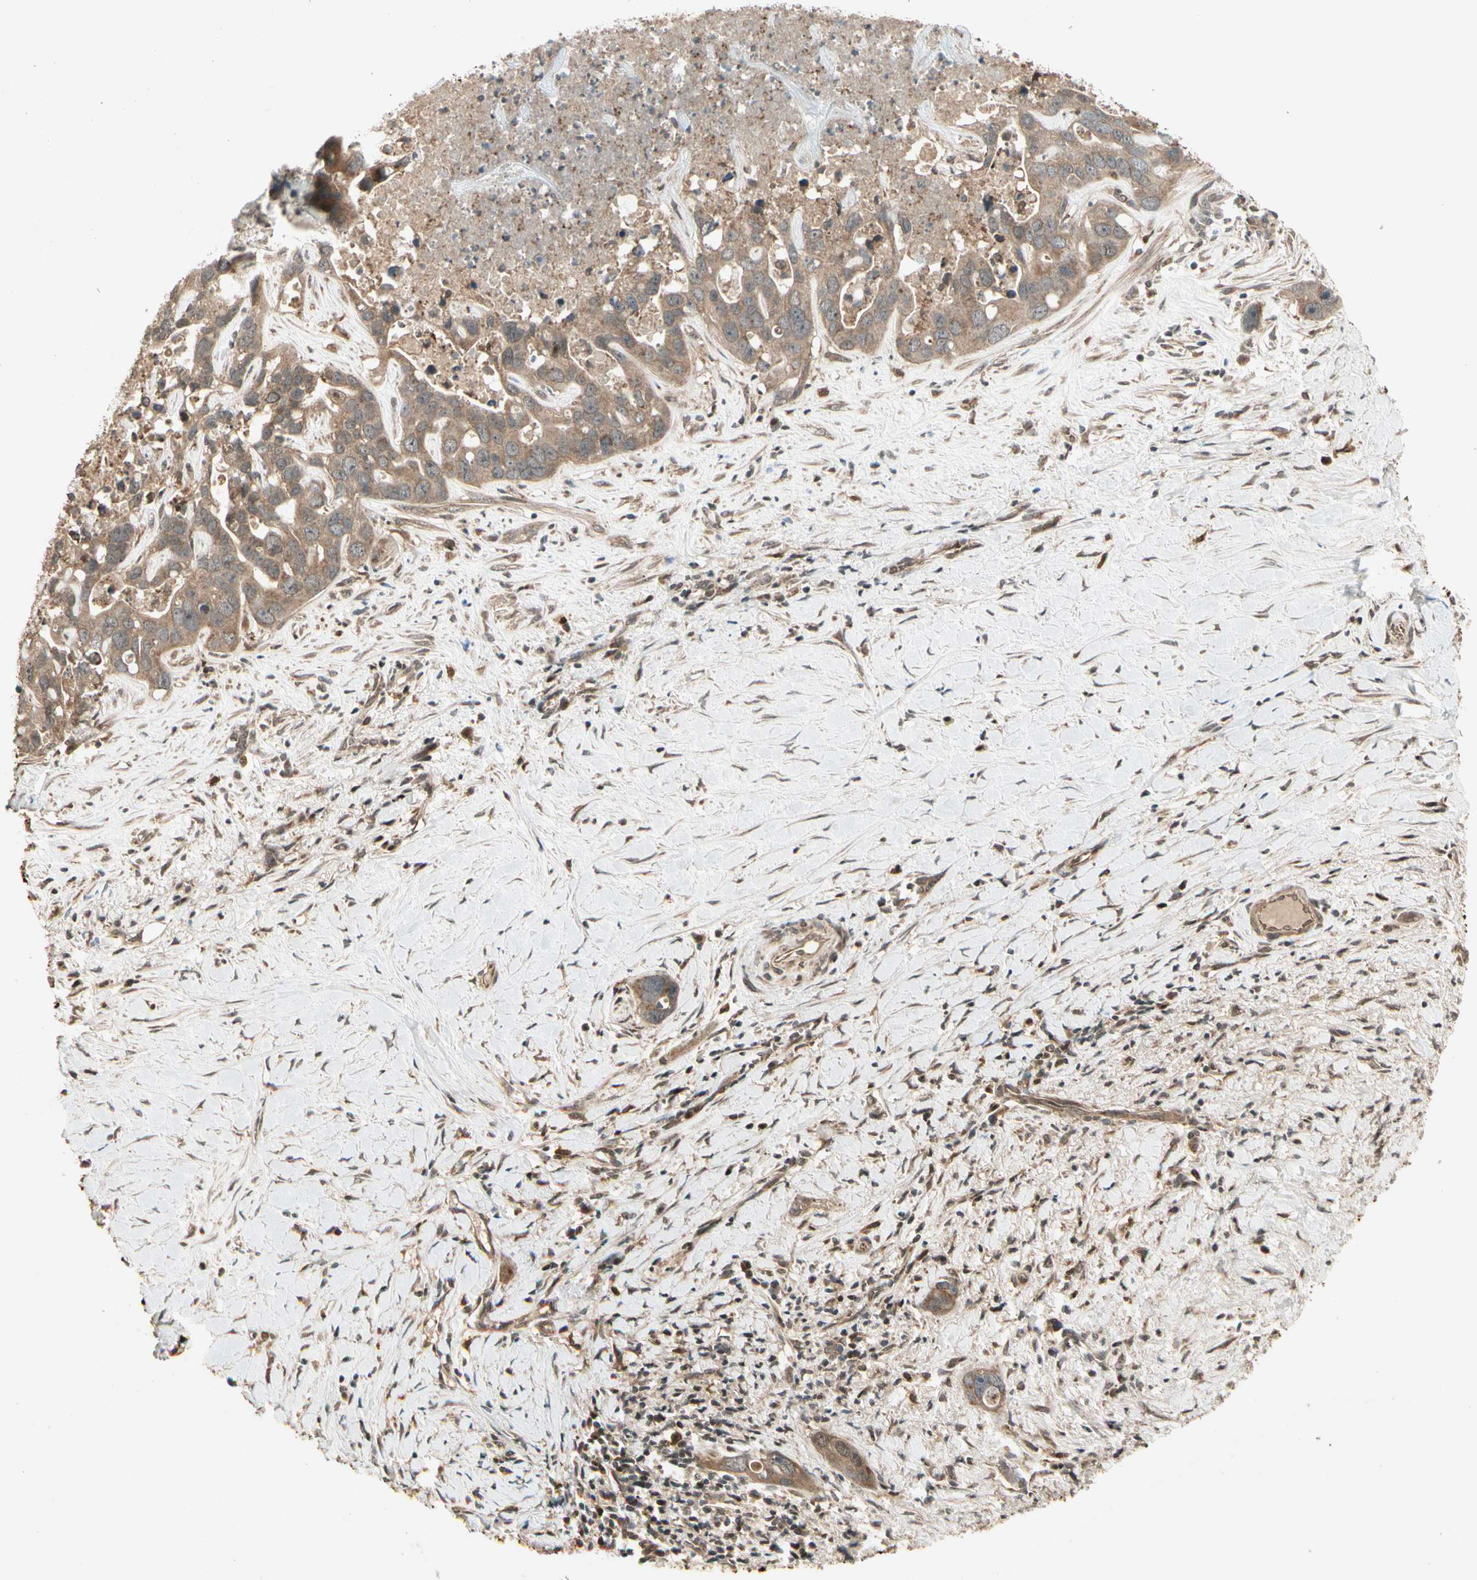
{"staining": {"intensity": "moderate", "quantity": ">75%", "location": "cytoplasmic/membranous"}, "tissue": "liver cancer", "cell_type": "Tumor cells", "image_type": "cancer", "snomed": [{"axis": "morphology", "description": "Cholangiocarcinoma"}, {"axis": "topography", "description": "Liver"}], "caption": "Human liver cholangiocarcinoma stained for a protein (brown) exhibits moderate cytoplasmic/membranous positive staining in approximately >75% of tumor cells.", "gene": "GLUL", "patient": {"sex": "female", "age": 65}}